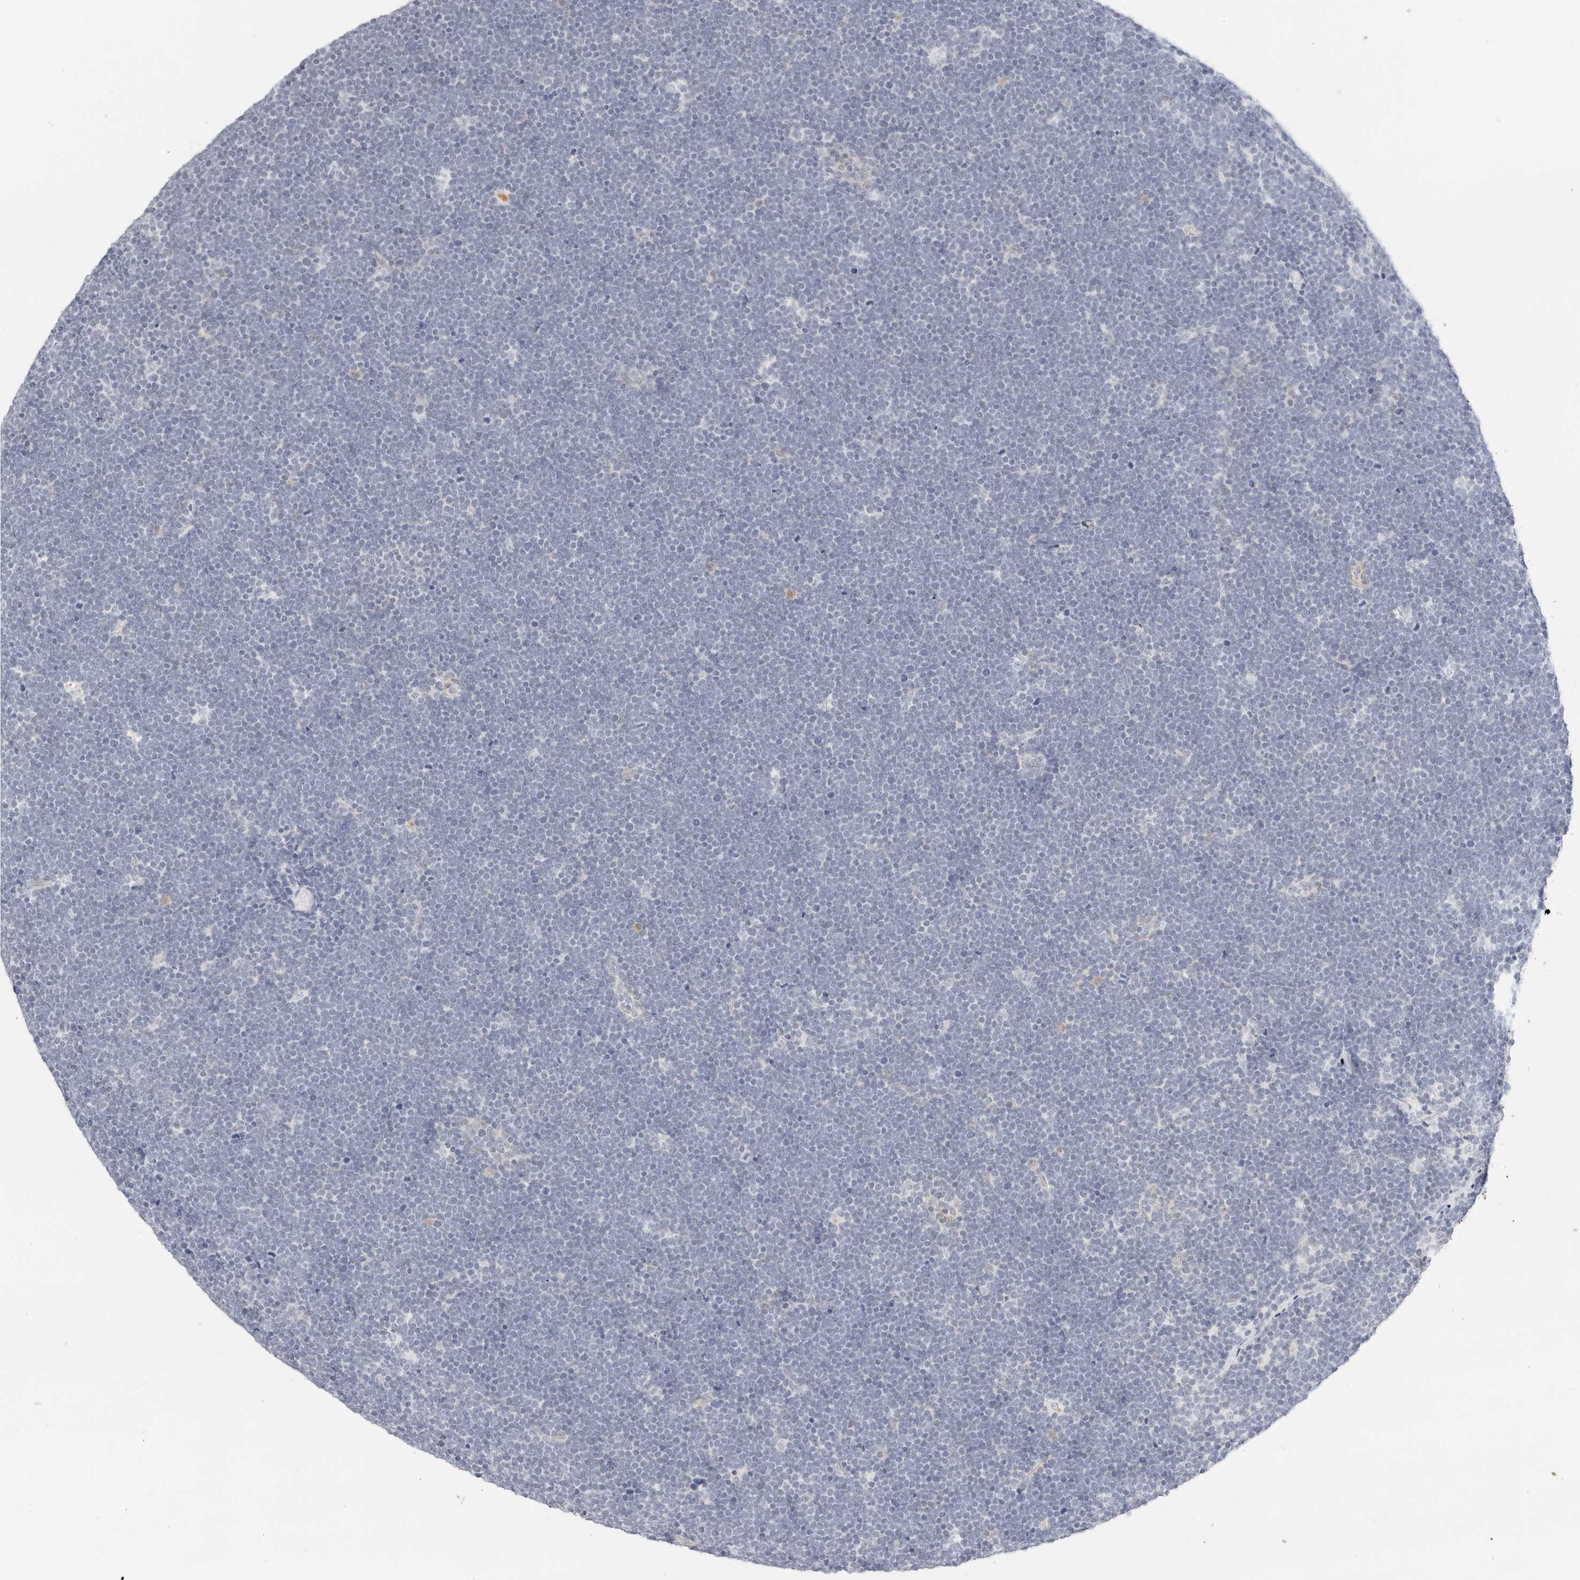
{"staining": {"intensity": "negative", "quantity": "none", "location": "none"}, "tissue": "lymphoma", "cell_type": "Tumor cells", "image_type": "cancer", "snomed": [{"axis": "morphology", "description": "Malignant lymphoma, non-Hodgkin's type, High grade"}, {"axis": "topography", "description": "Lymph node"}], "caption": "An image of malignant lymphoma, non-Hodgkin's type (high-grade) stained for a protein displays no brown staining in tumor cells.", "gene": "PKDCC", "patient": {"sex": "male", "age": 13}}